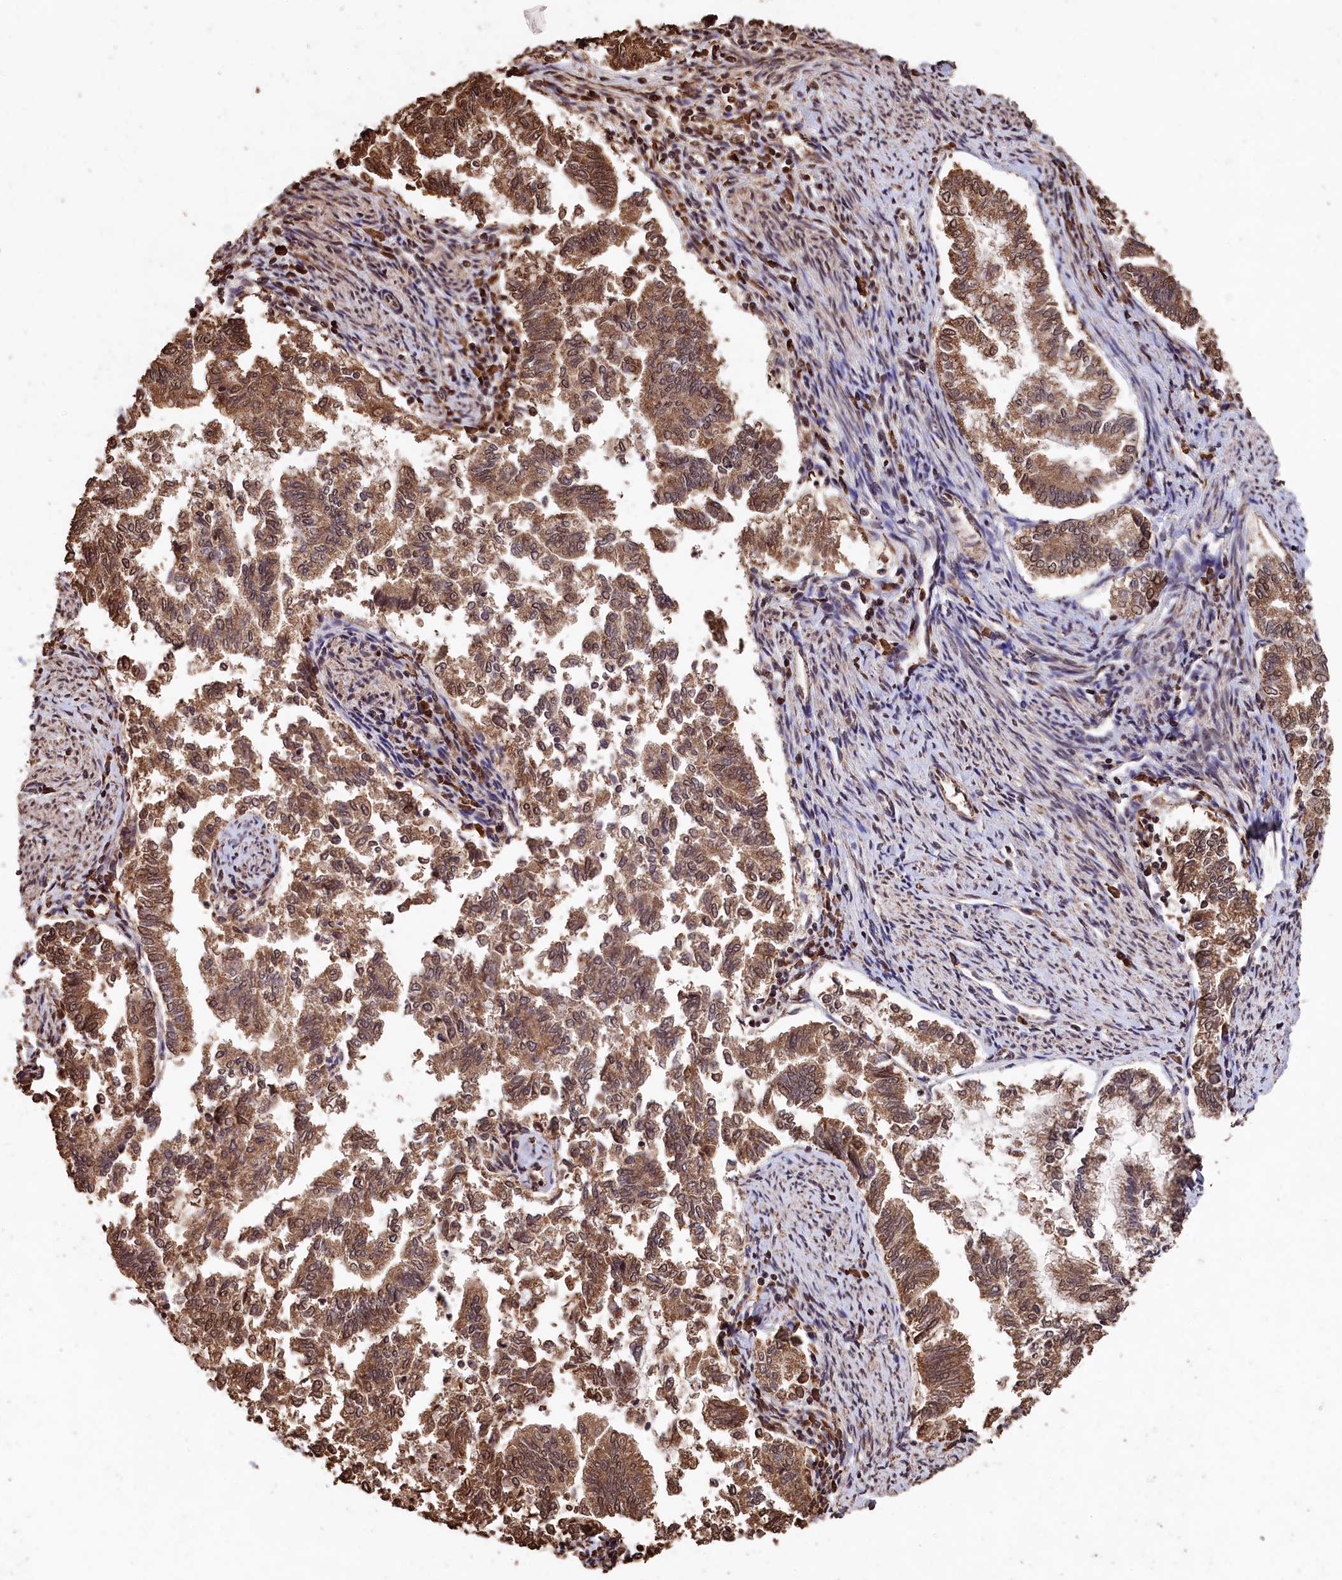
{"staining": {"intensity": "moderate", "quantity": ">75%", "location": "cytoplasmic/membranous,nuclear"}, "tissue": "endometrial cancer", "cell_type": "Tumor cells", "image_type": "cancer", "snomed": [{"axis": "morphology", "description": "Adenocarcinoma, NOS"}, {"axis": "topography", "description": "Endometrium"}], "caption": "A photomicrograph of human endometrial cancer stained for a protein reveals moderate cytoplasmic/membranous and nuclear brown staining in tumor cells. (DAB (3,3'-diaminobenzidine) = brown stain, brightfield microscopy at high magnification).", "gene": "CEP57L1", "patient": {"sex": "female", "age": 79}}